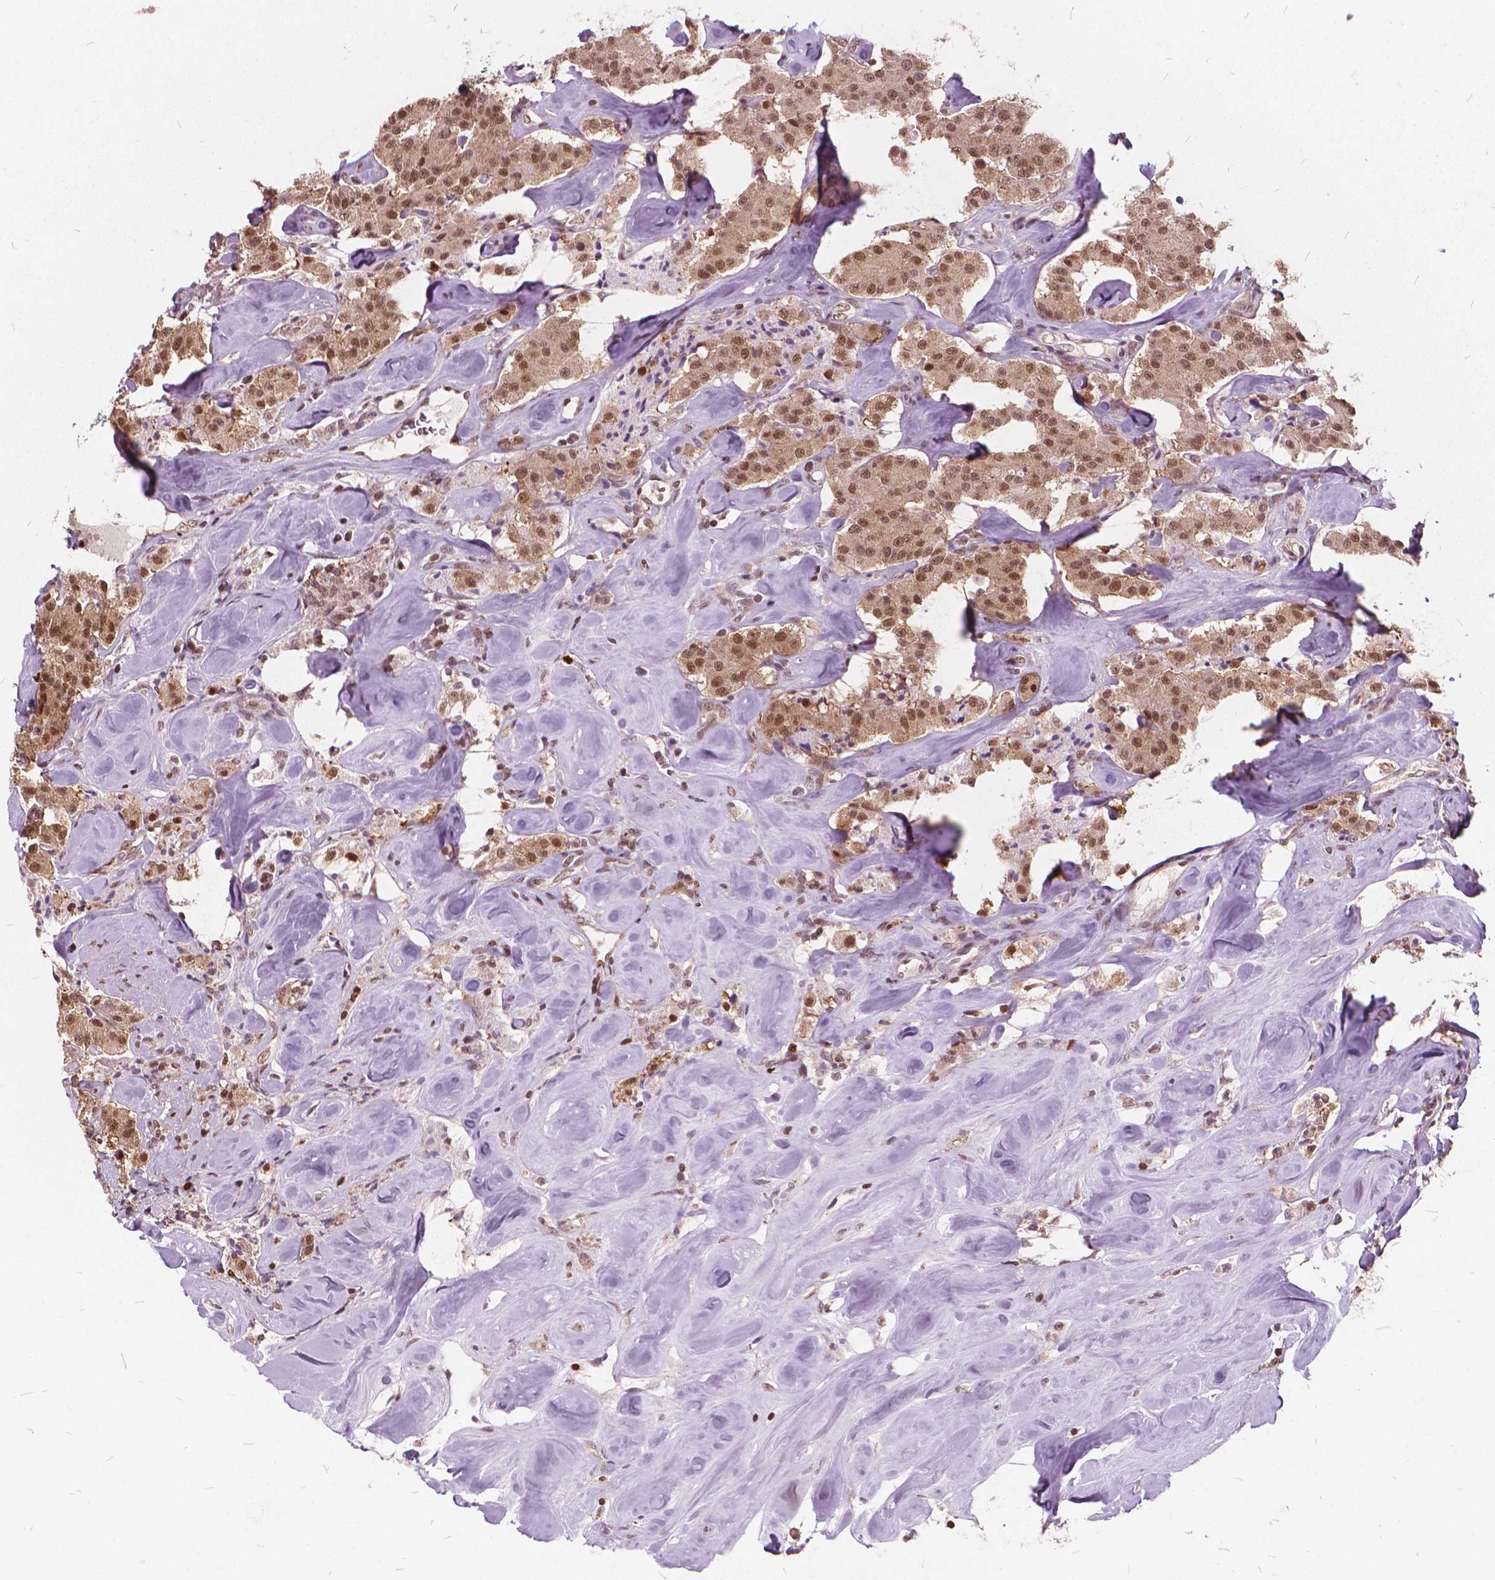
{"staining": {"intensity": "moderate", "quantity": ">75%", "location": "cytoplasmic/membranous,nuclear"}, "tissue": "carcinoid", "cell_type": "Tumor cells", "image_type": "cancer", "snomed": [{"axis": "morphology", "description": "Carcinoid, malignant, NOS"}, {"axis": "topography", "description": "Pancreas"}], "caption": "Immunohistochemical staining of human carcinoid displays moderate cytoplasmic/membranous and nuclear protein positivity in approximately >75% of tumor cells.", "gene": "STAT5B", "patient": {"sex": "male", "age": 41}}